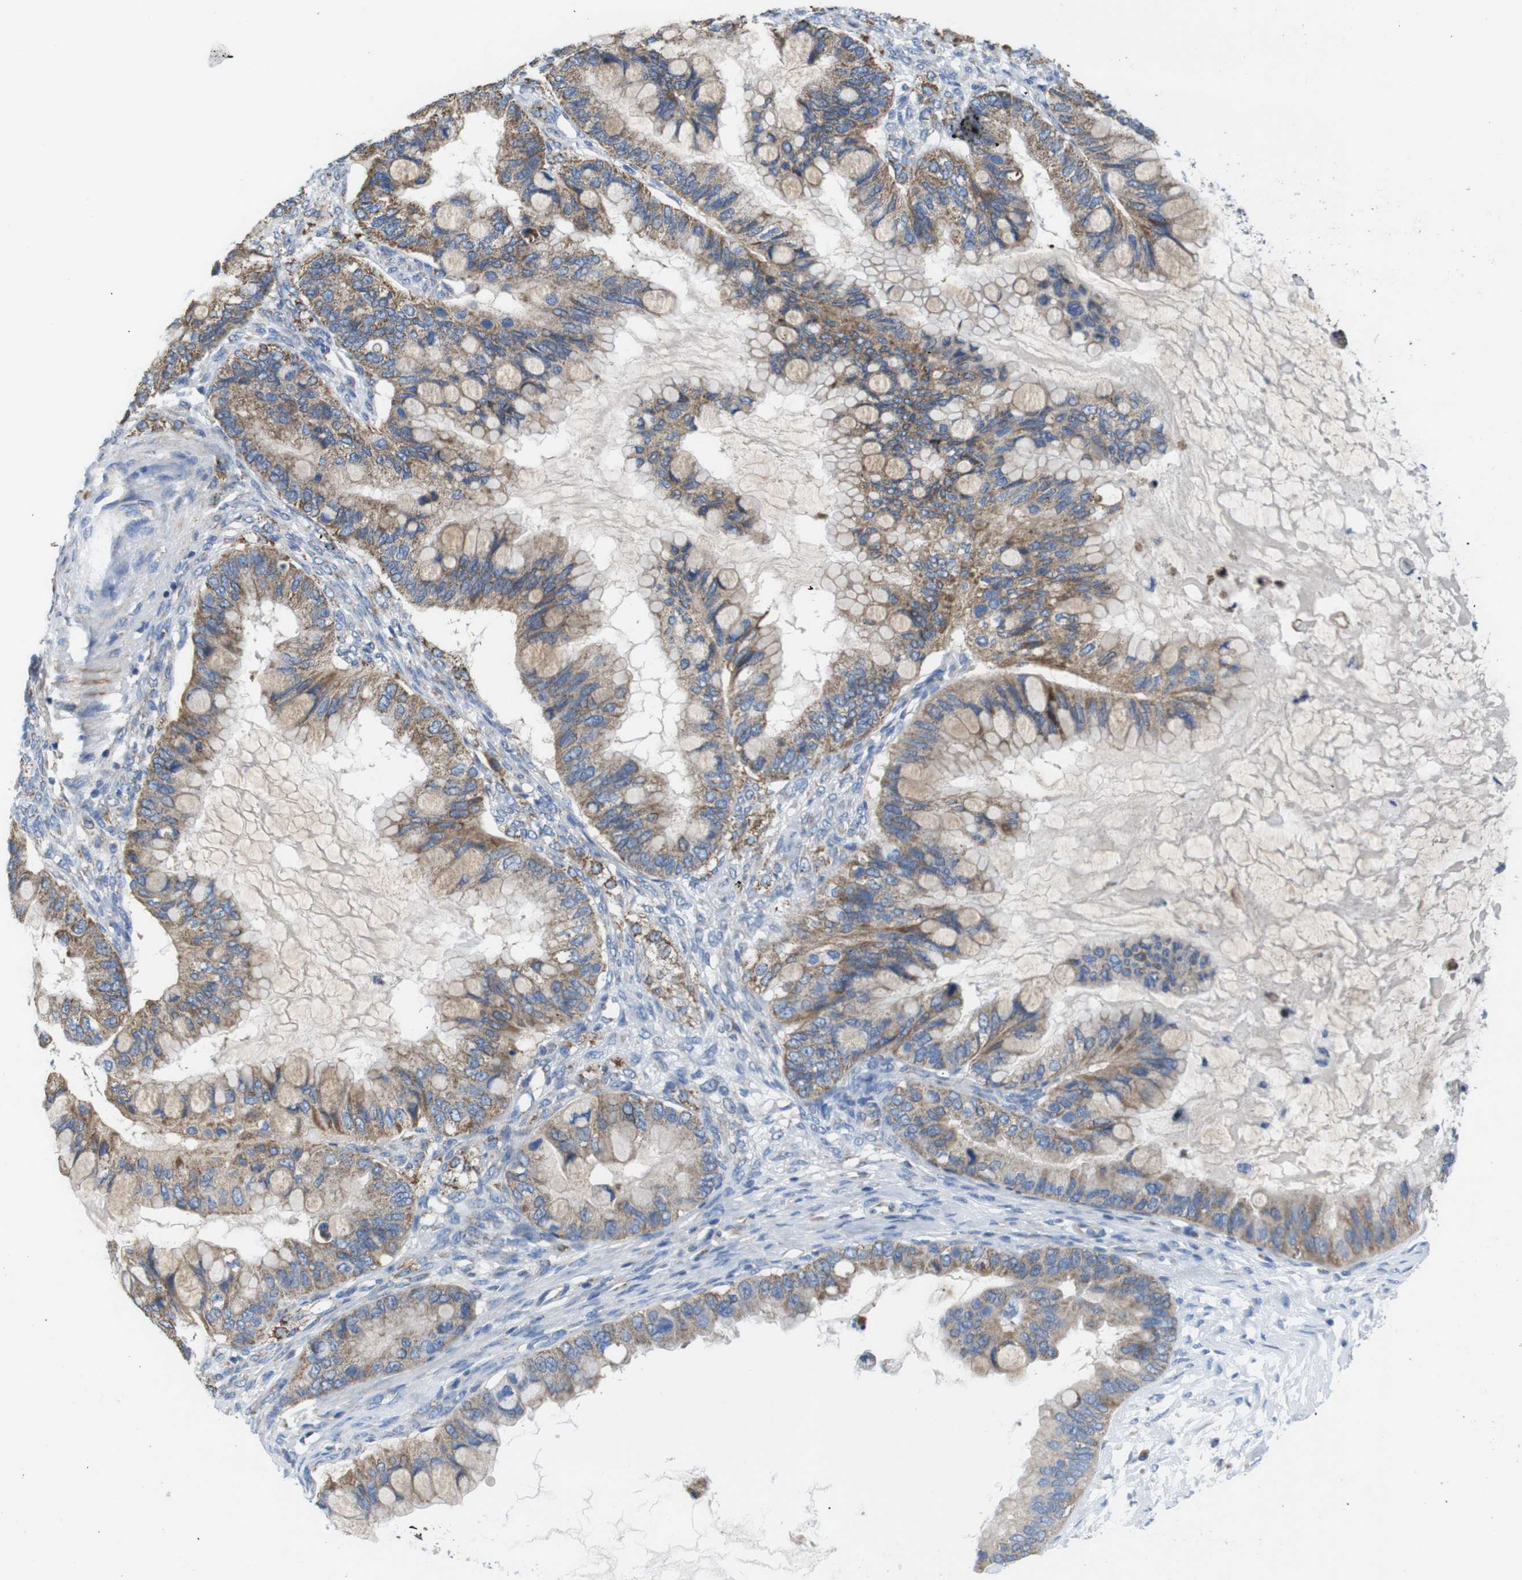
{"staining": {"intensity": "moderate", "quantity": ">75%", "location": "cytoplasmic/membranous"}, "tissue": "ovarian cancer", "cell_type": "Tumor cells", "image_type": "cancer", "snomed": [{"axis": "morphology", "description": "Cystadenocarcinoma, mucinous, NOS"}, {"axis": "topography", "description": "Ovary"}], "caption": "This image displays IHC staining of human ovarian mucinous cystadenocarcinoma, with medium moderate cytoplasmic/membranous positivity in about >75% of tumor cells.", "gene": "F2RL1", "patient": {"sex": "female", "age": 80}}